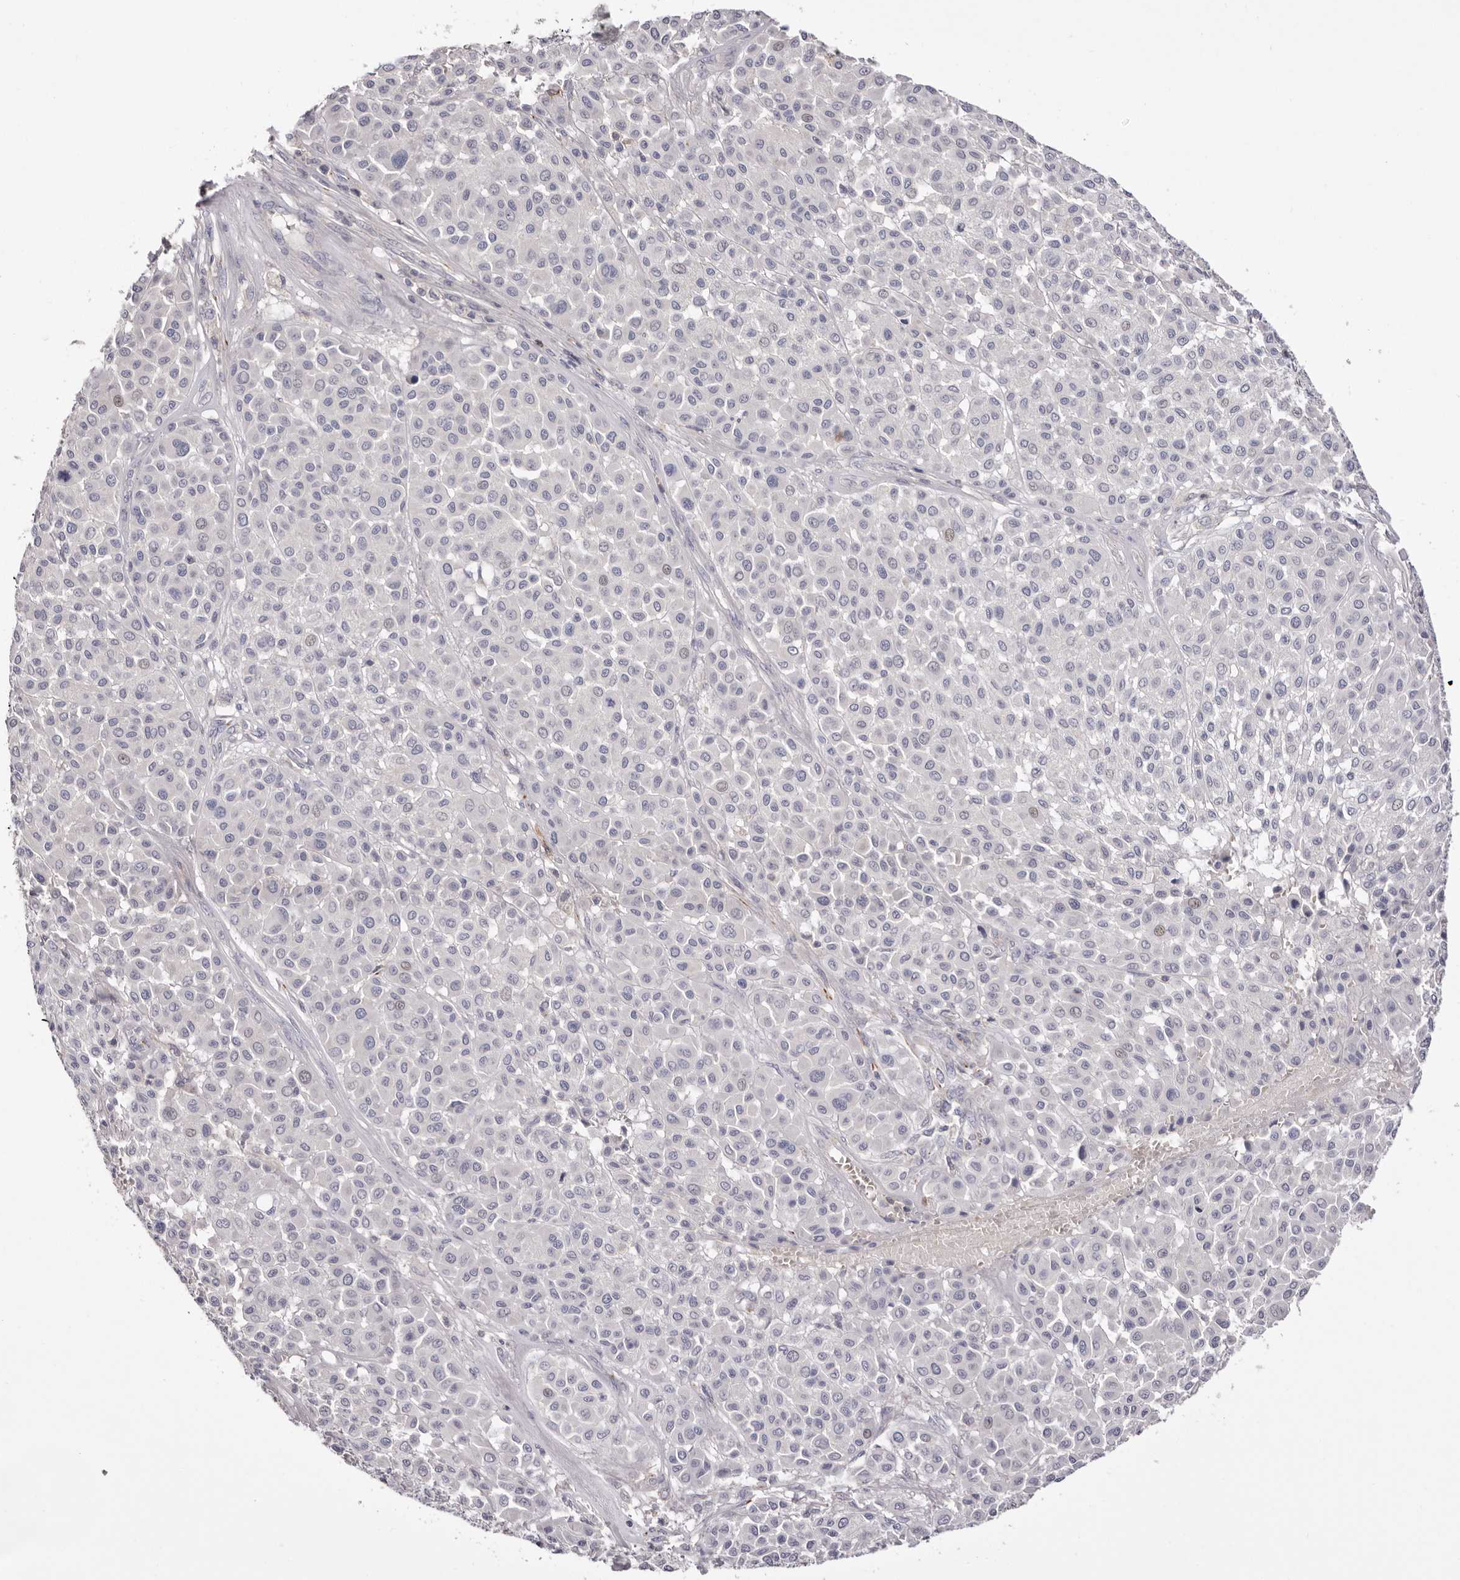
{"staining": {"intensity": "negative", "quantity": "none", "location": "none"}, "tissue": "melanoma", "cell_type": "Tumor cells", "image_type": "cancer", "snomed": [{"axis": "morphology", "description": "Malignant melanoma, Metastatic site"}, {"axis": "topography", "description": "Soft tissue"}], "caption": "An immunohistochemistry micrograph of malignant melanoma (metastatic site) is shown. There is no staining in tumor cells of malignant melanoma (metastatic site).", "gene": "S1PR5", "patient": {"sex": "male", "age": 41}}